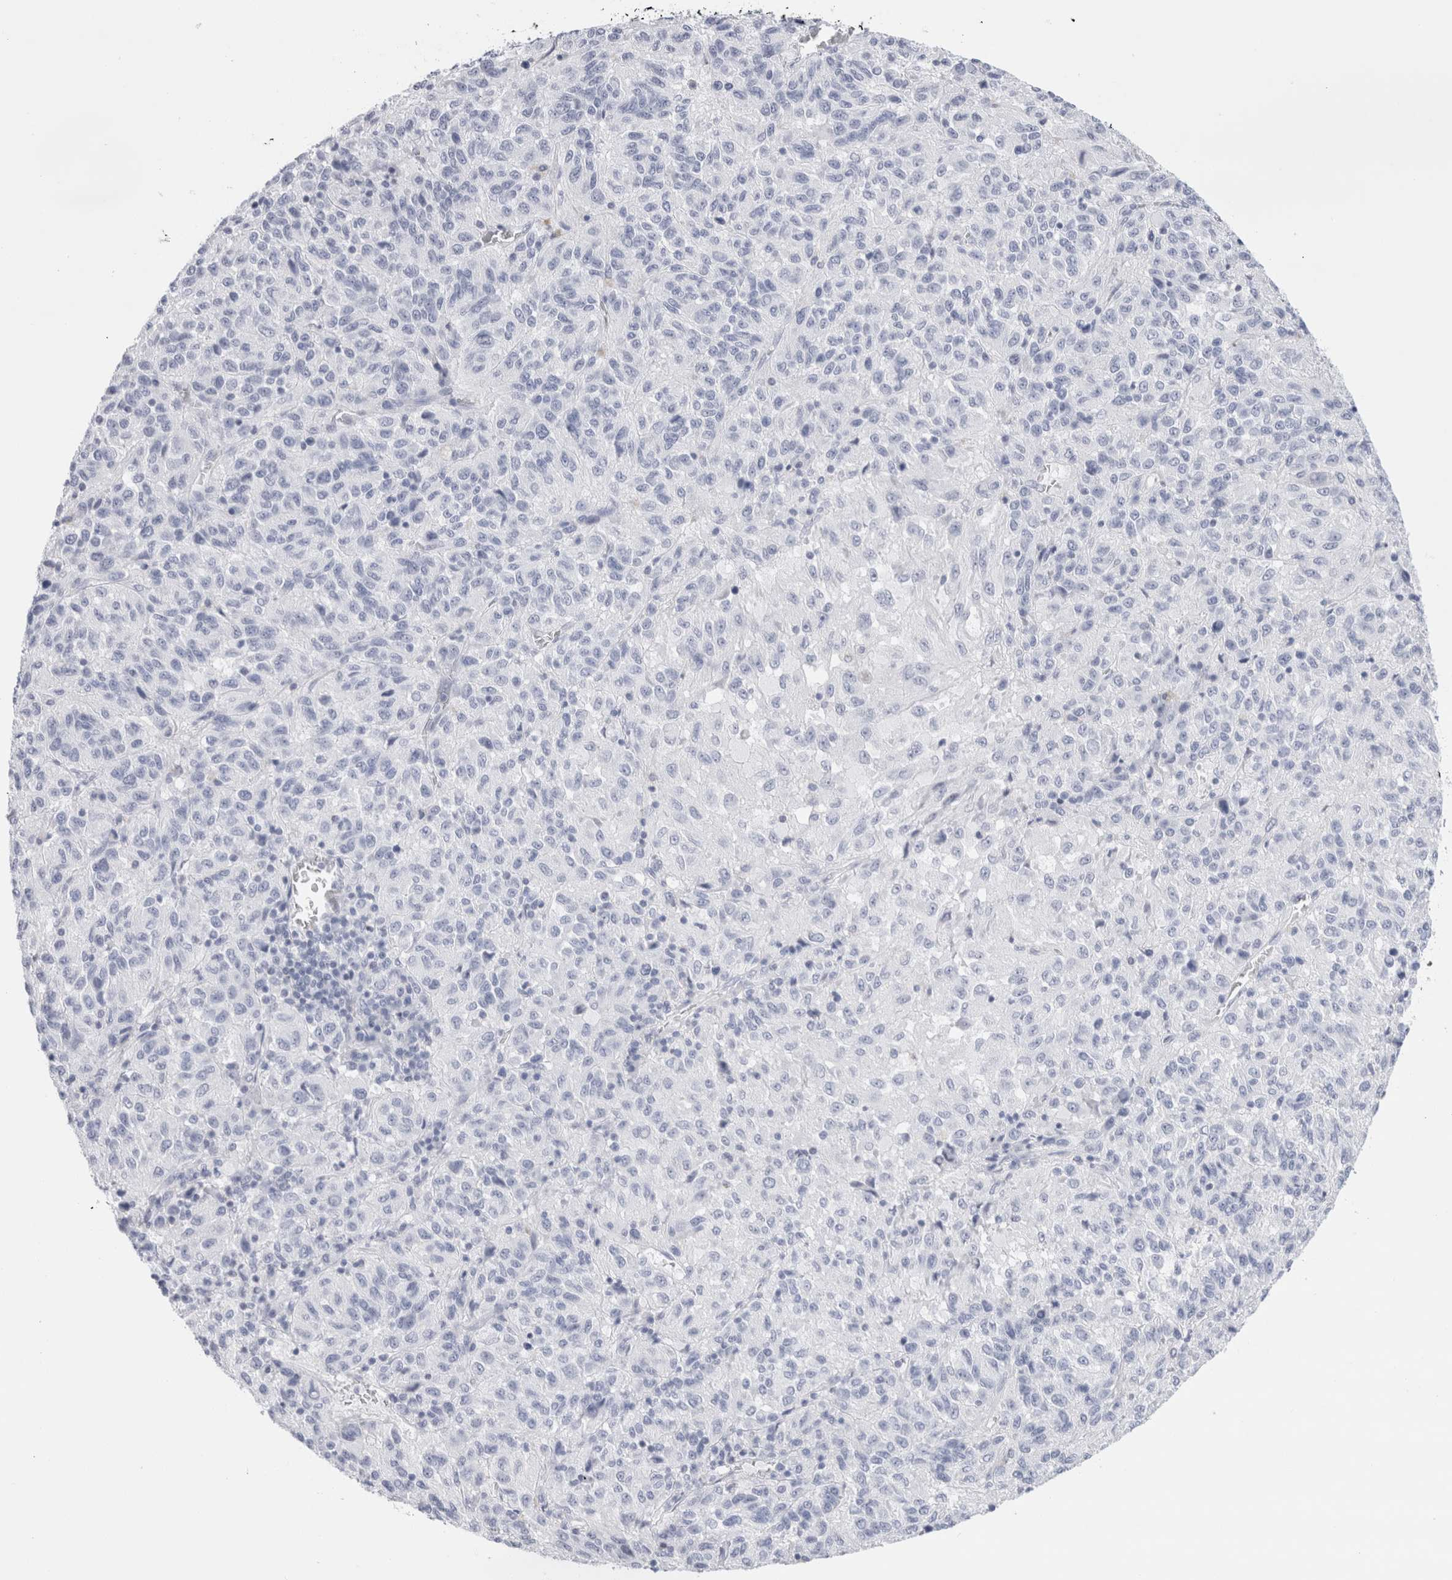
{"staining": {"intensity": "negative", "quantity": "none", "location": "none"}, "tissue": "melanoma", "cell_type": "Tumor cells", "image_type": "cancer", "snomed": [{"axis": "morphology", "description": "Malignant melanoma, Metastatic site"}, {"axis": "topography", "description": "Lung"}], "caption": "Melanoma was stained to show a protein in brown. There is no significant positivity in tumor cells. (DAB immunohistochemistry (IHC) visualized using brightfield microscopy, high magnification).", "gene": "ECHDC2", "patient": {"sex": "male", "age": 64}}